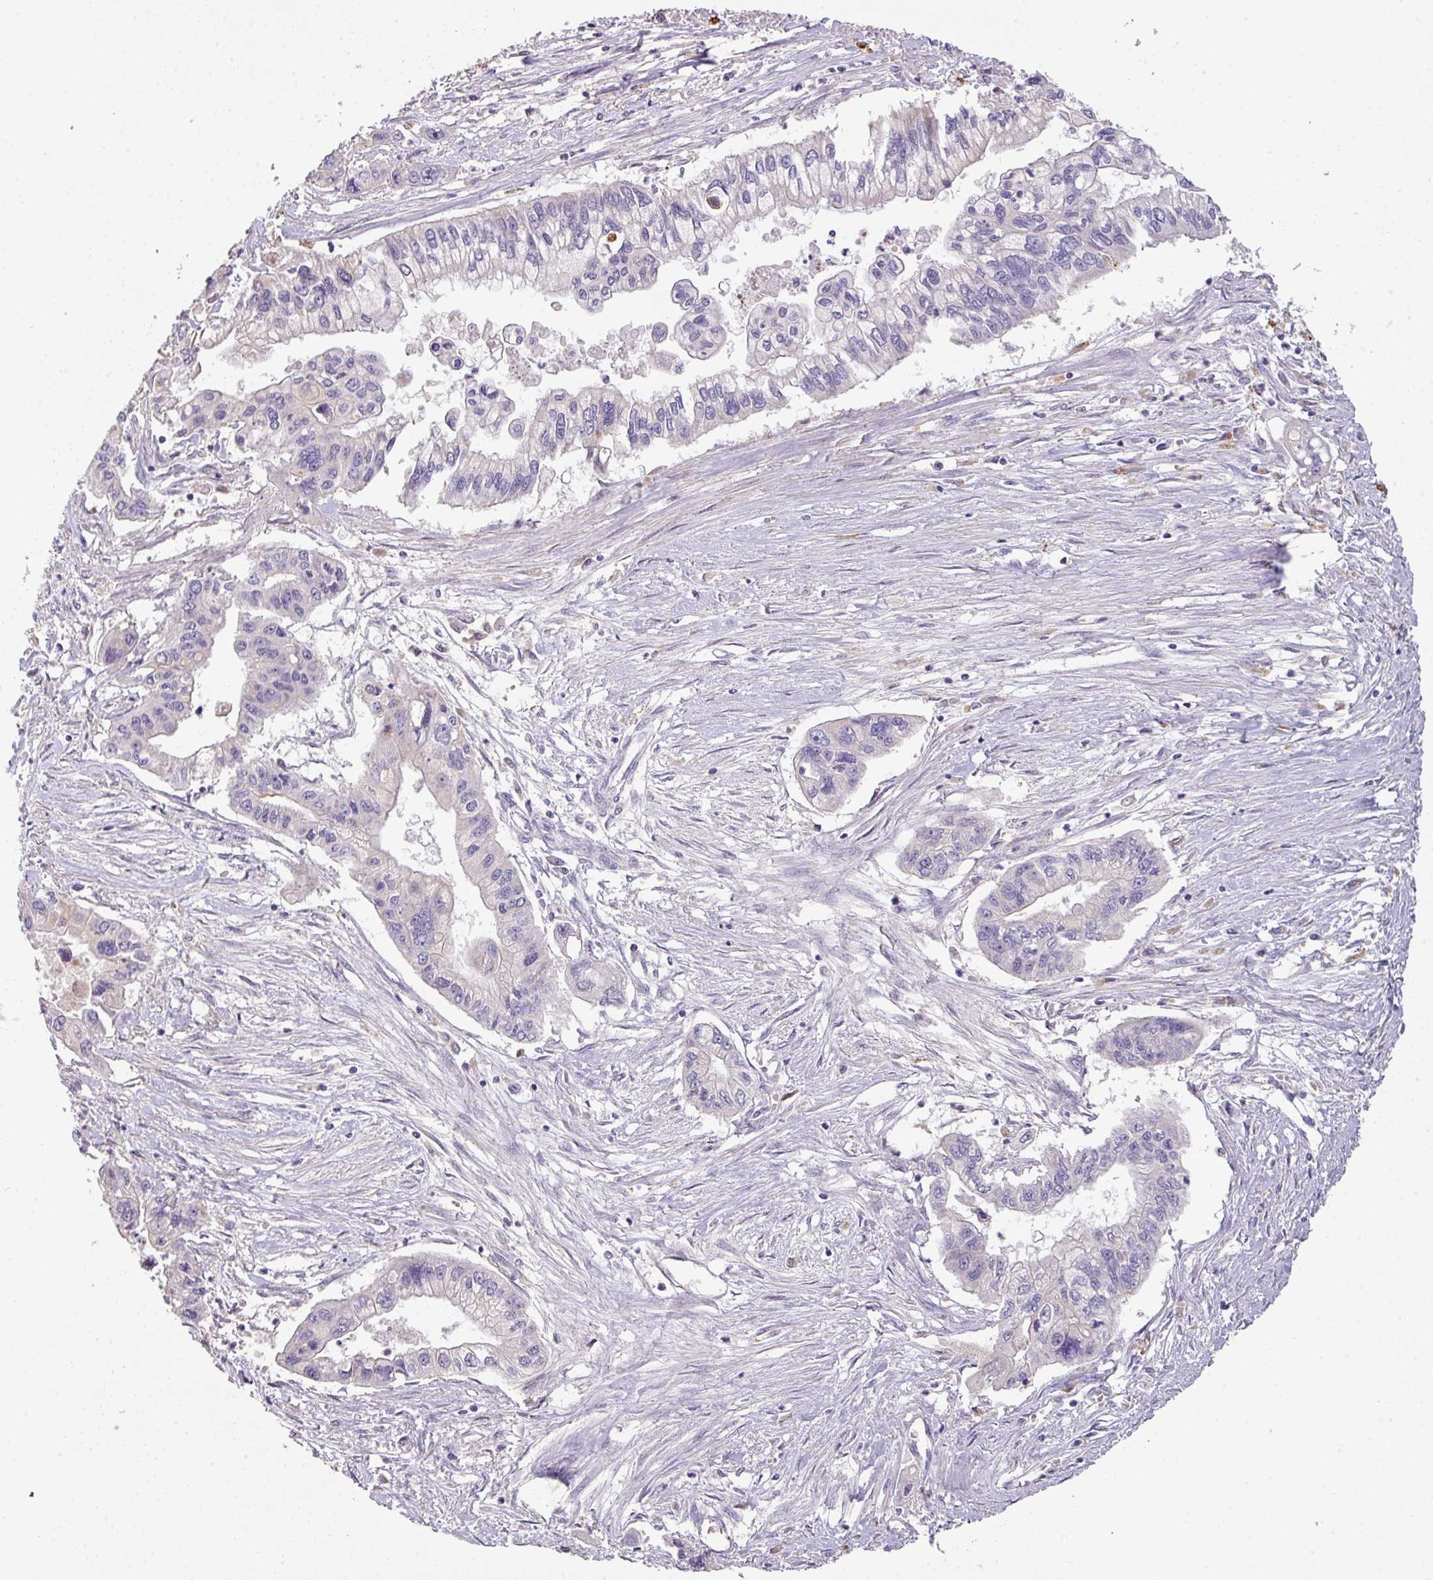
{"staining": {"intensity": "negative", "quantity": "none", "location": "none"}, "tissue": "pancreatic cancer", "cell_type": "Tumor cells", "image_type": "cancer", "snomed": [{"axis": "morphology", "description": "Adenocarcinoma, NOS"}, {"axis": "topography", "description": "Pancreas"}], "caption": "An IHC micrograph of pancreatic adenocarcinoma is shown. There is no staining in tumor cells of pancreatic adenocarcinoma.", "gene": "ZNF266", "patient": {"sex": "male", "age": 62}}